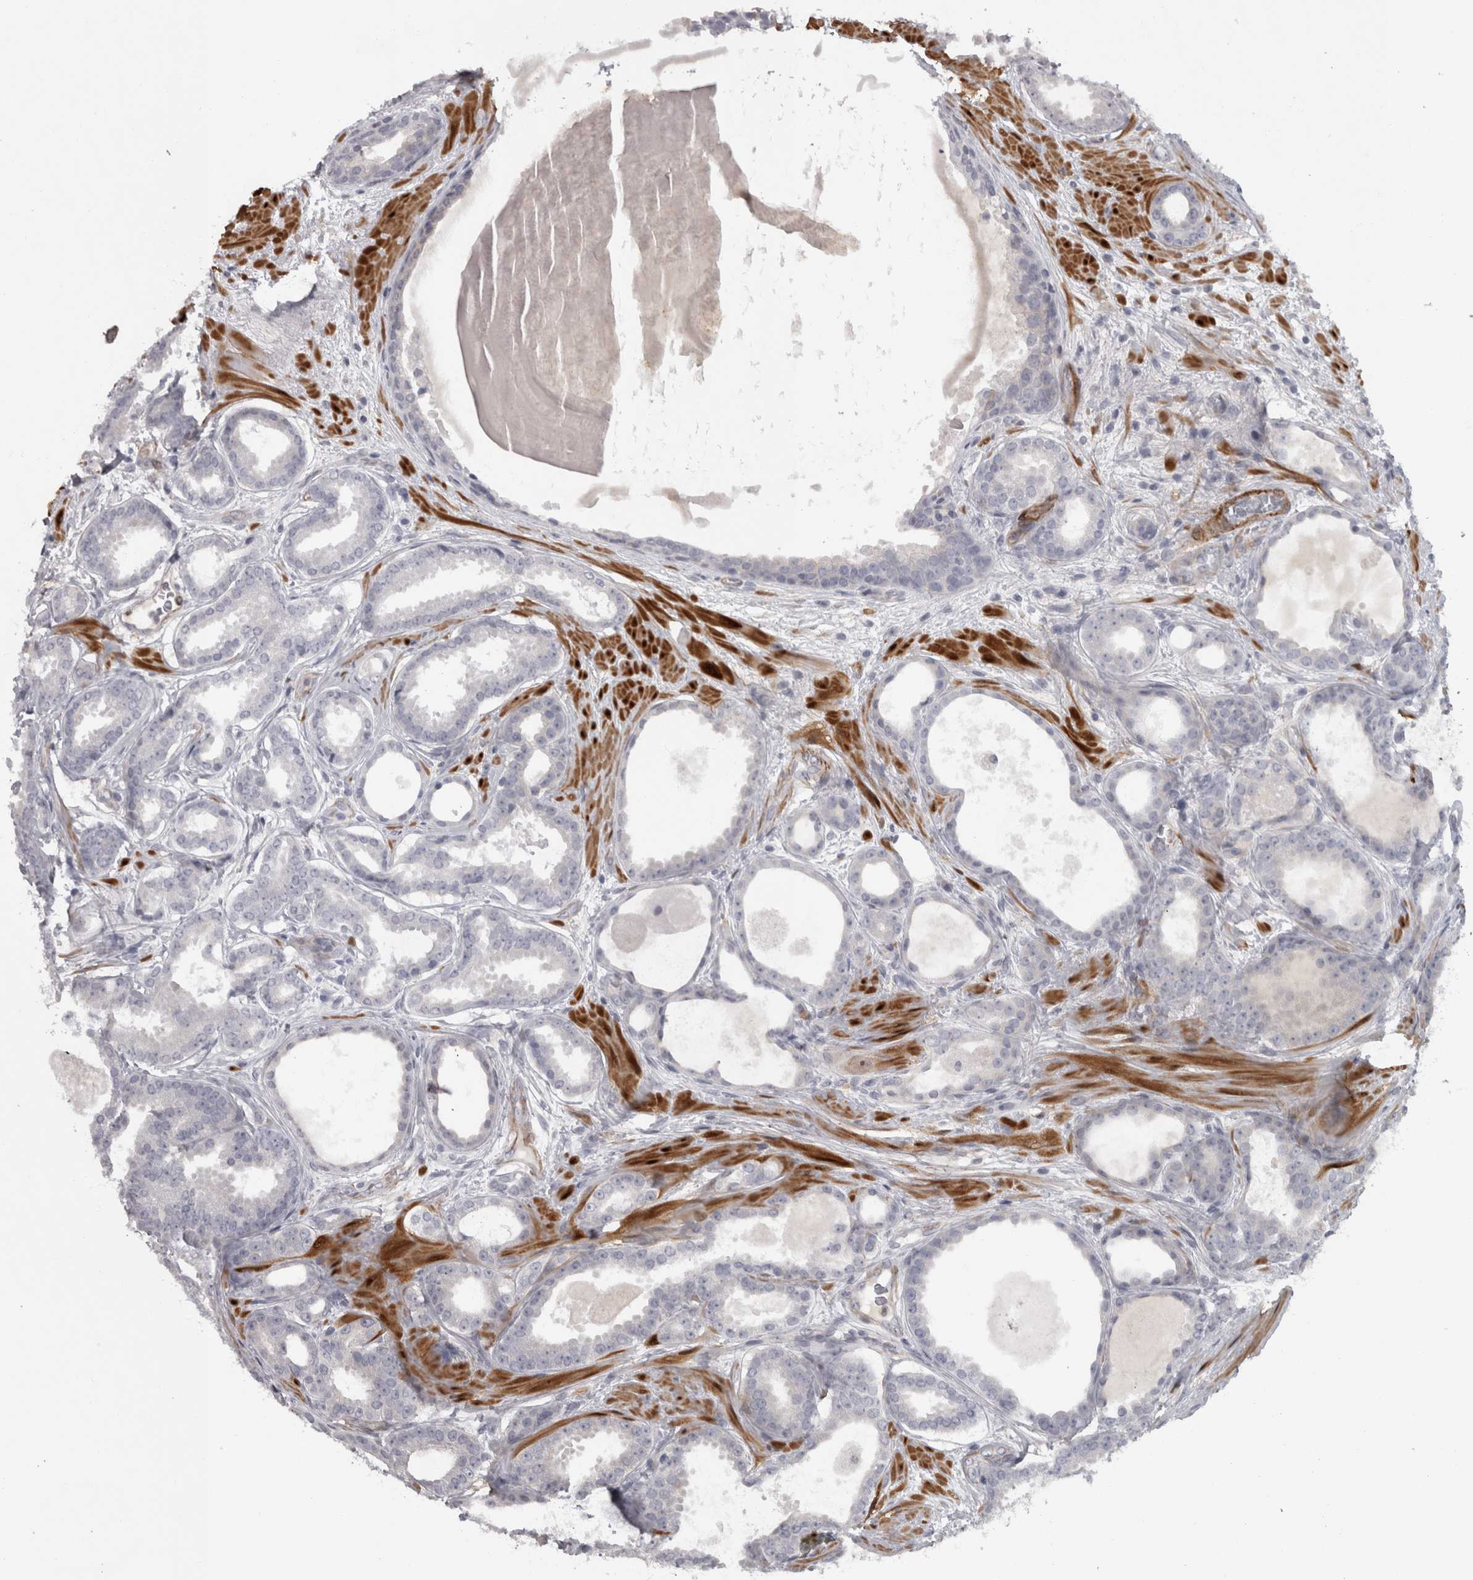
{"staining": {"intensity": "negative", "quantity": "none", "location": "none"}, "tissue": "prostate cancer", "cell_type": "Tumor cells", "image_type": "cancer", "snomed": [{"axis": "morphology", "description": "Adenocarcinoma, High grade"}, {"axis": "topography", "description": "Prostate"}], "caption": "This is an IHC micrograph of prostate adenocarcinoma (high-grade). There is no expression in tumor cells.", "gene": "PPP1R12B", "patient": {"sex": "male", "age": 60}}